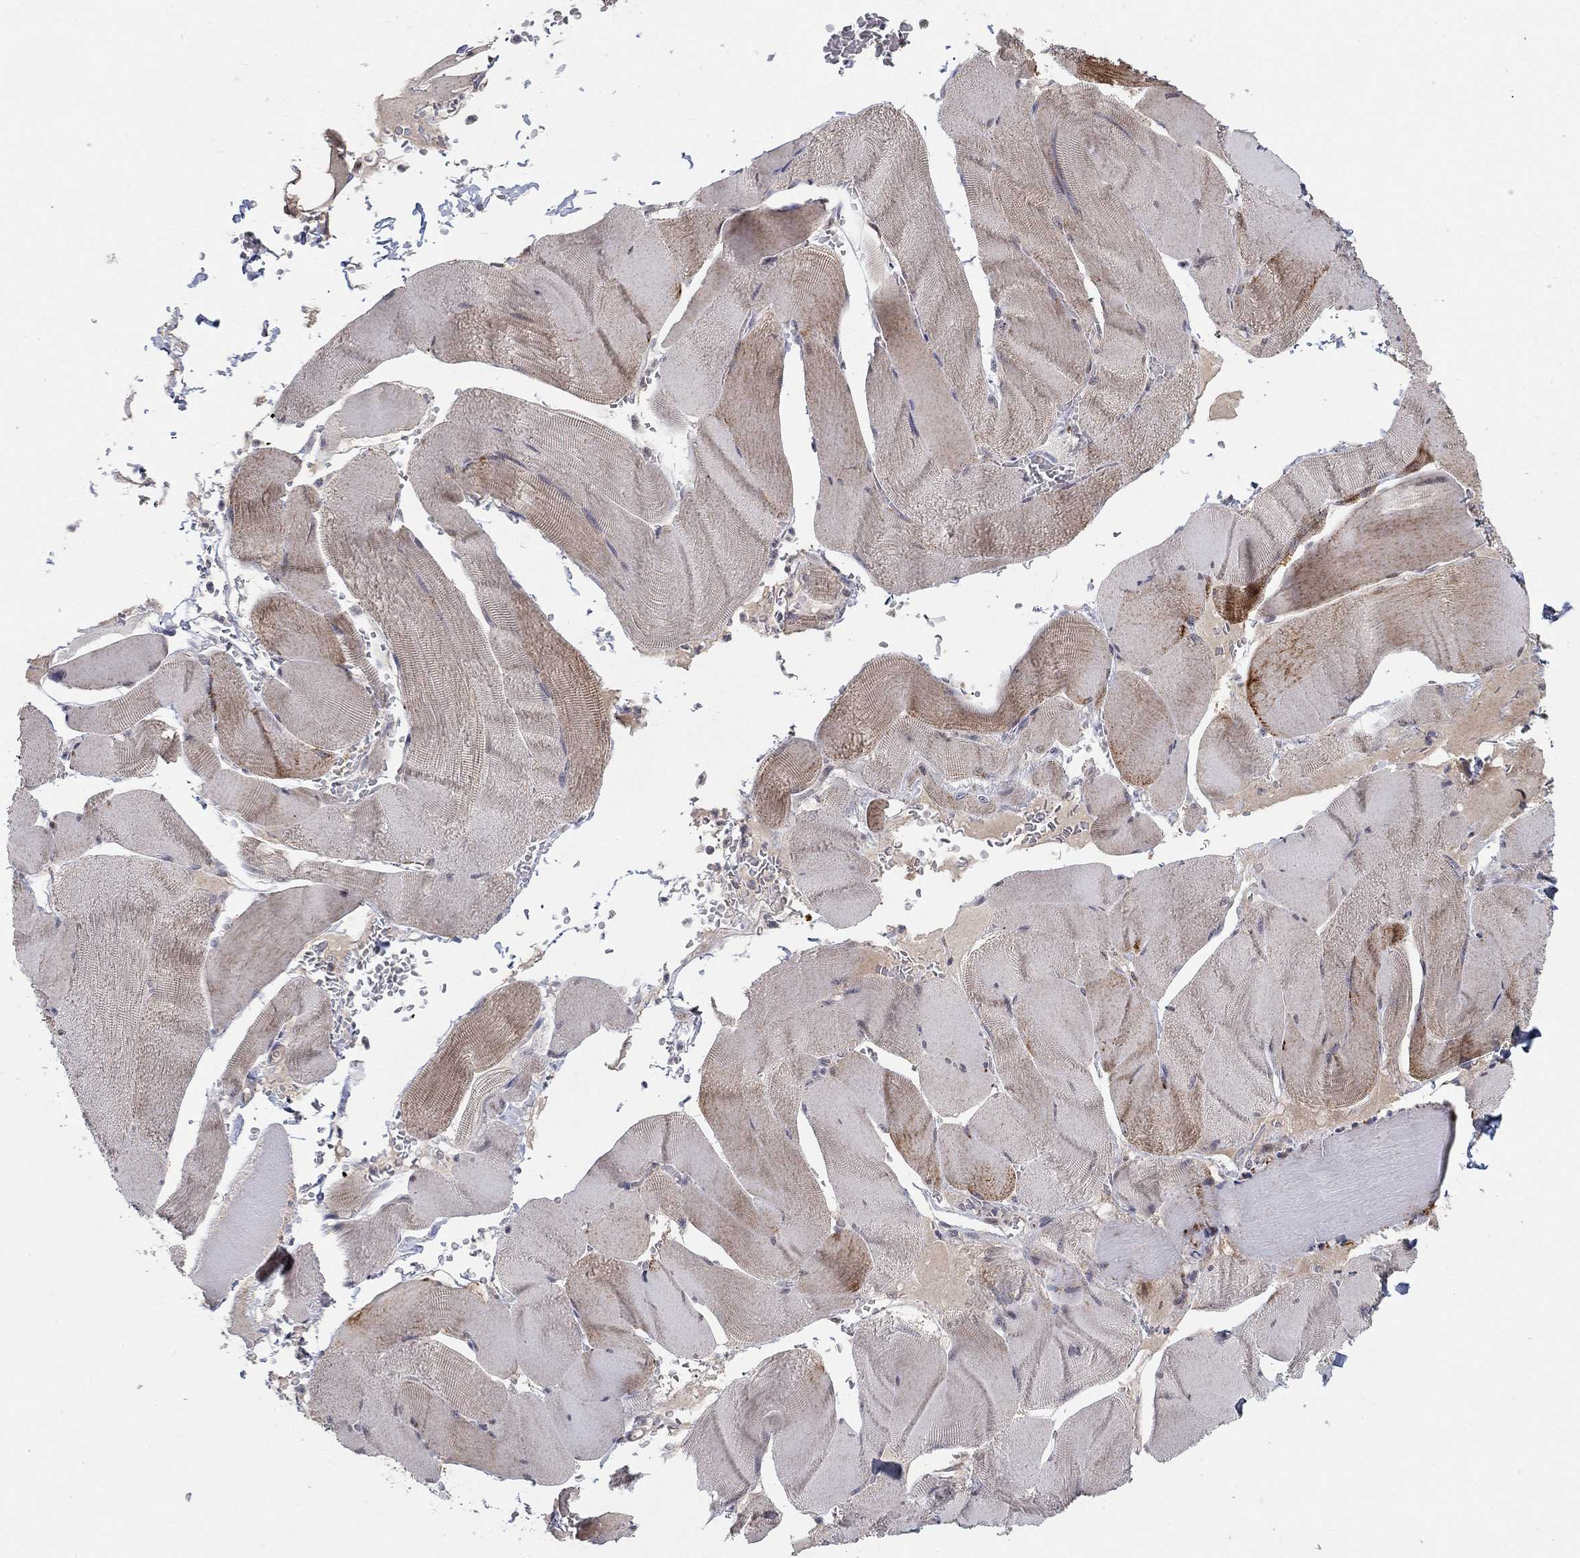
{"staining": {"intensity": "weak", "quantity": "<25%", "location": "cytoplasmic/membranous"}, "tissue": "skeletal muscle", "cell_type": "Myocytes", "image_type": "normal", "snomed": [{"axis": "morphology", "description": "Normal tissue, NOS"}, {"axis": "topography", "description": "Skeletal muscle"}], "caption": "DAB immunohistochemical staining of normal human skeletal muscle demonstrates no significant staining in myocytes.", "gene": "ZNF395", "patient": {"sex": "male", "age": 56}}